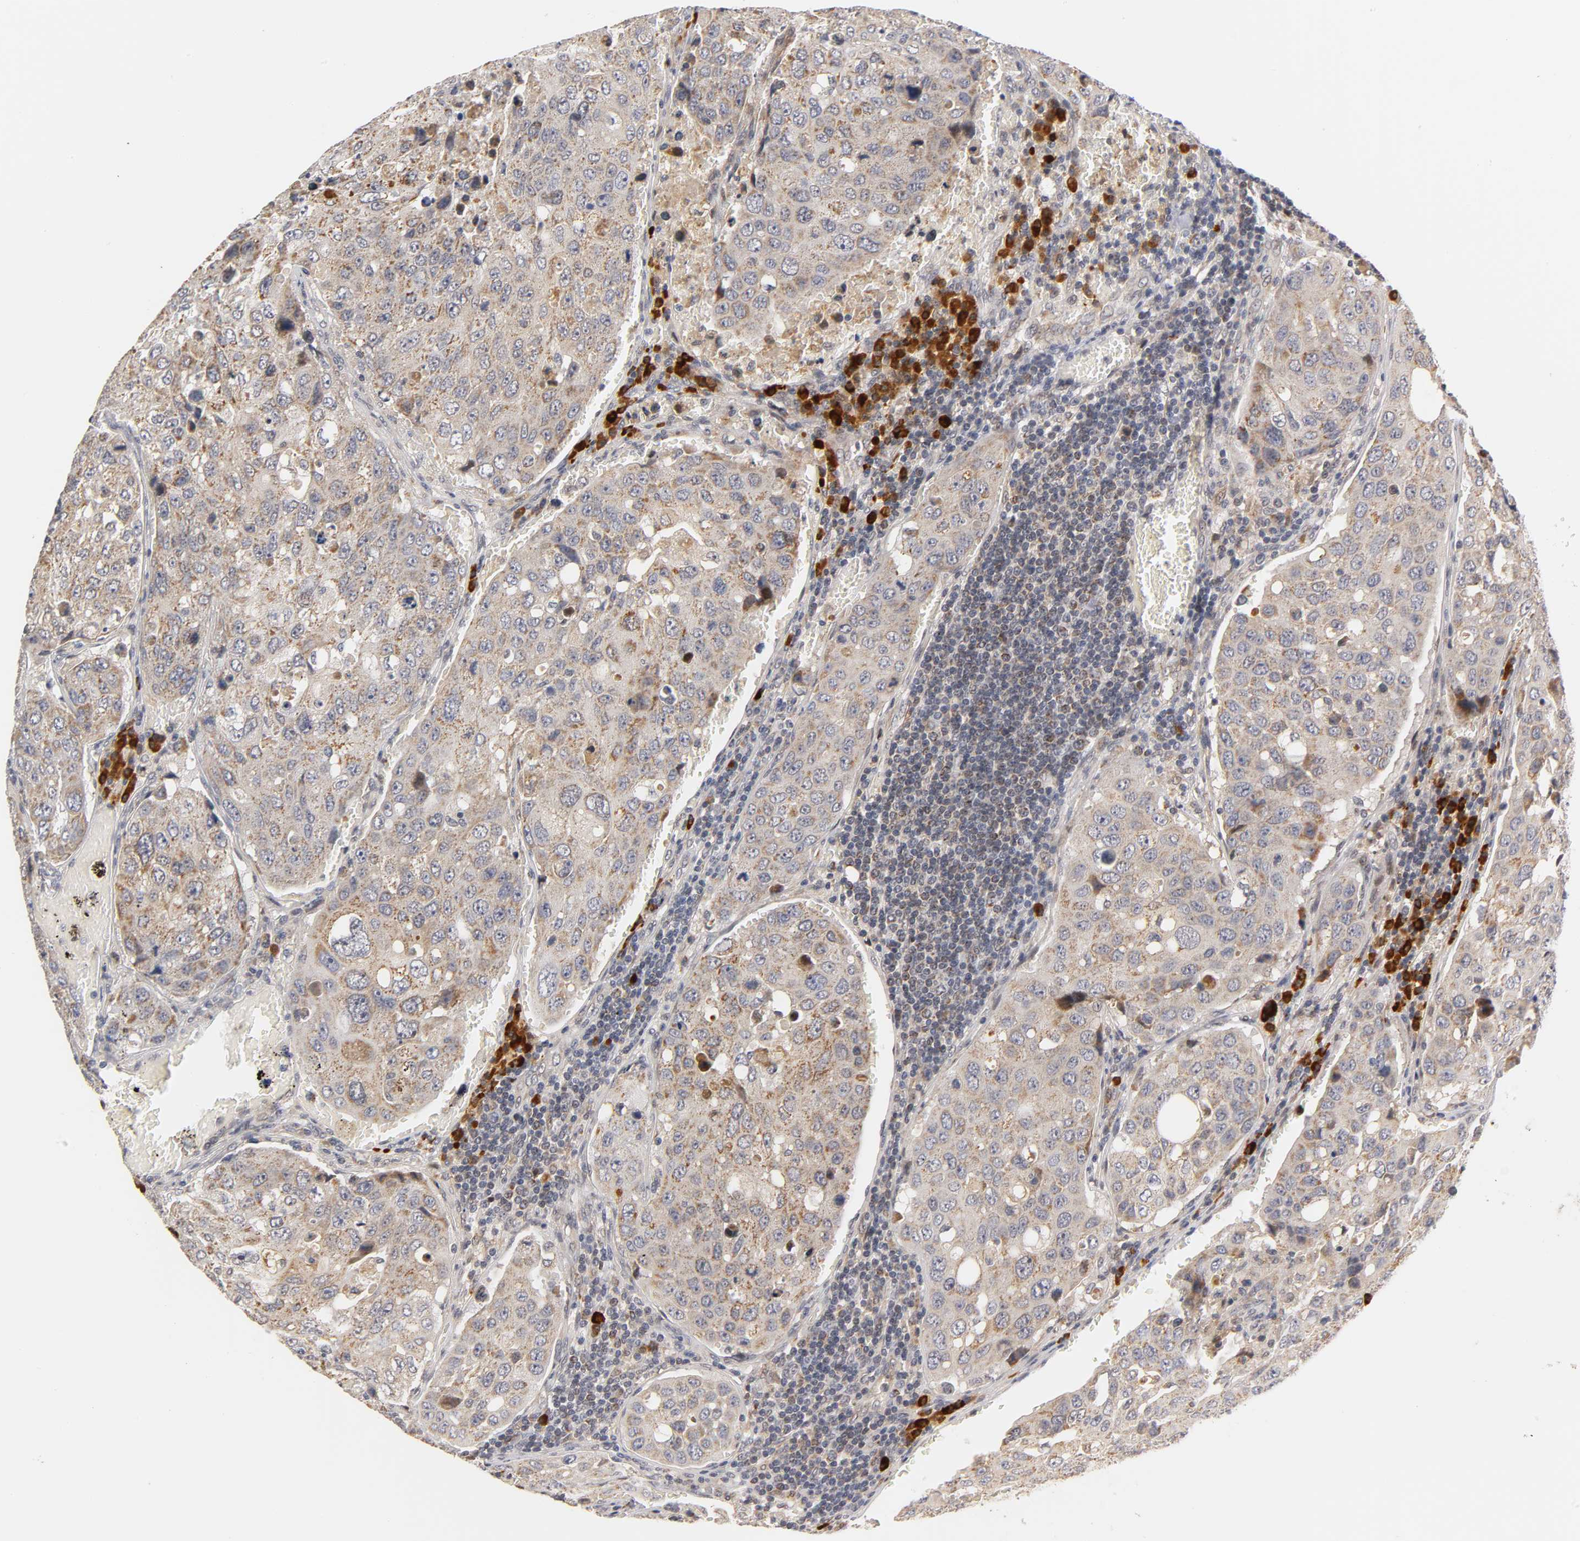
{"staining": {"intensity": "moderate", "quantity": ">75%", "location": "cytoplasmic/membranous"}, "tissue": "urothelial cancer", "cell_type": "Tumor cells", "image_type": "cancer", "snomed": [{"axis": "morphology", "description": "Urothelial carcinoma, High grade"}, {"axis": "topography", "description": "Lymph node"}, {"axis": "topography", "description": "Urinary bladder"}], "caption": "Protein expression by immunohistochemistry demonstrates moderate cytoplasmic/membranous staining in approximately >75% of tumor cells in urothelial cancer.", "gene": "GSTZ1", "patient": {"sex": "male", "age": 51}}